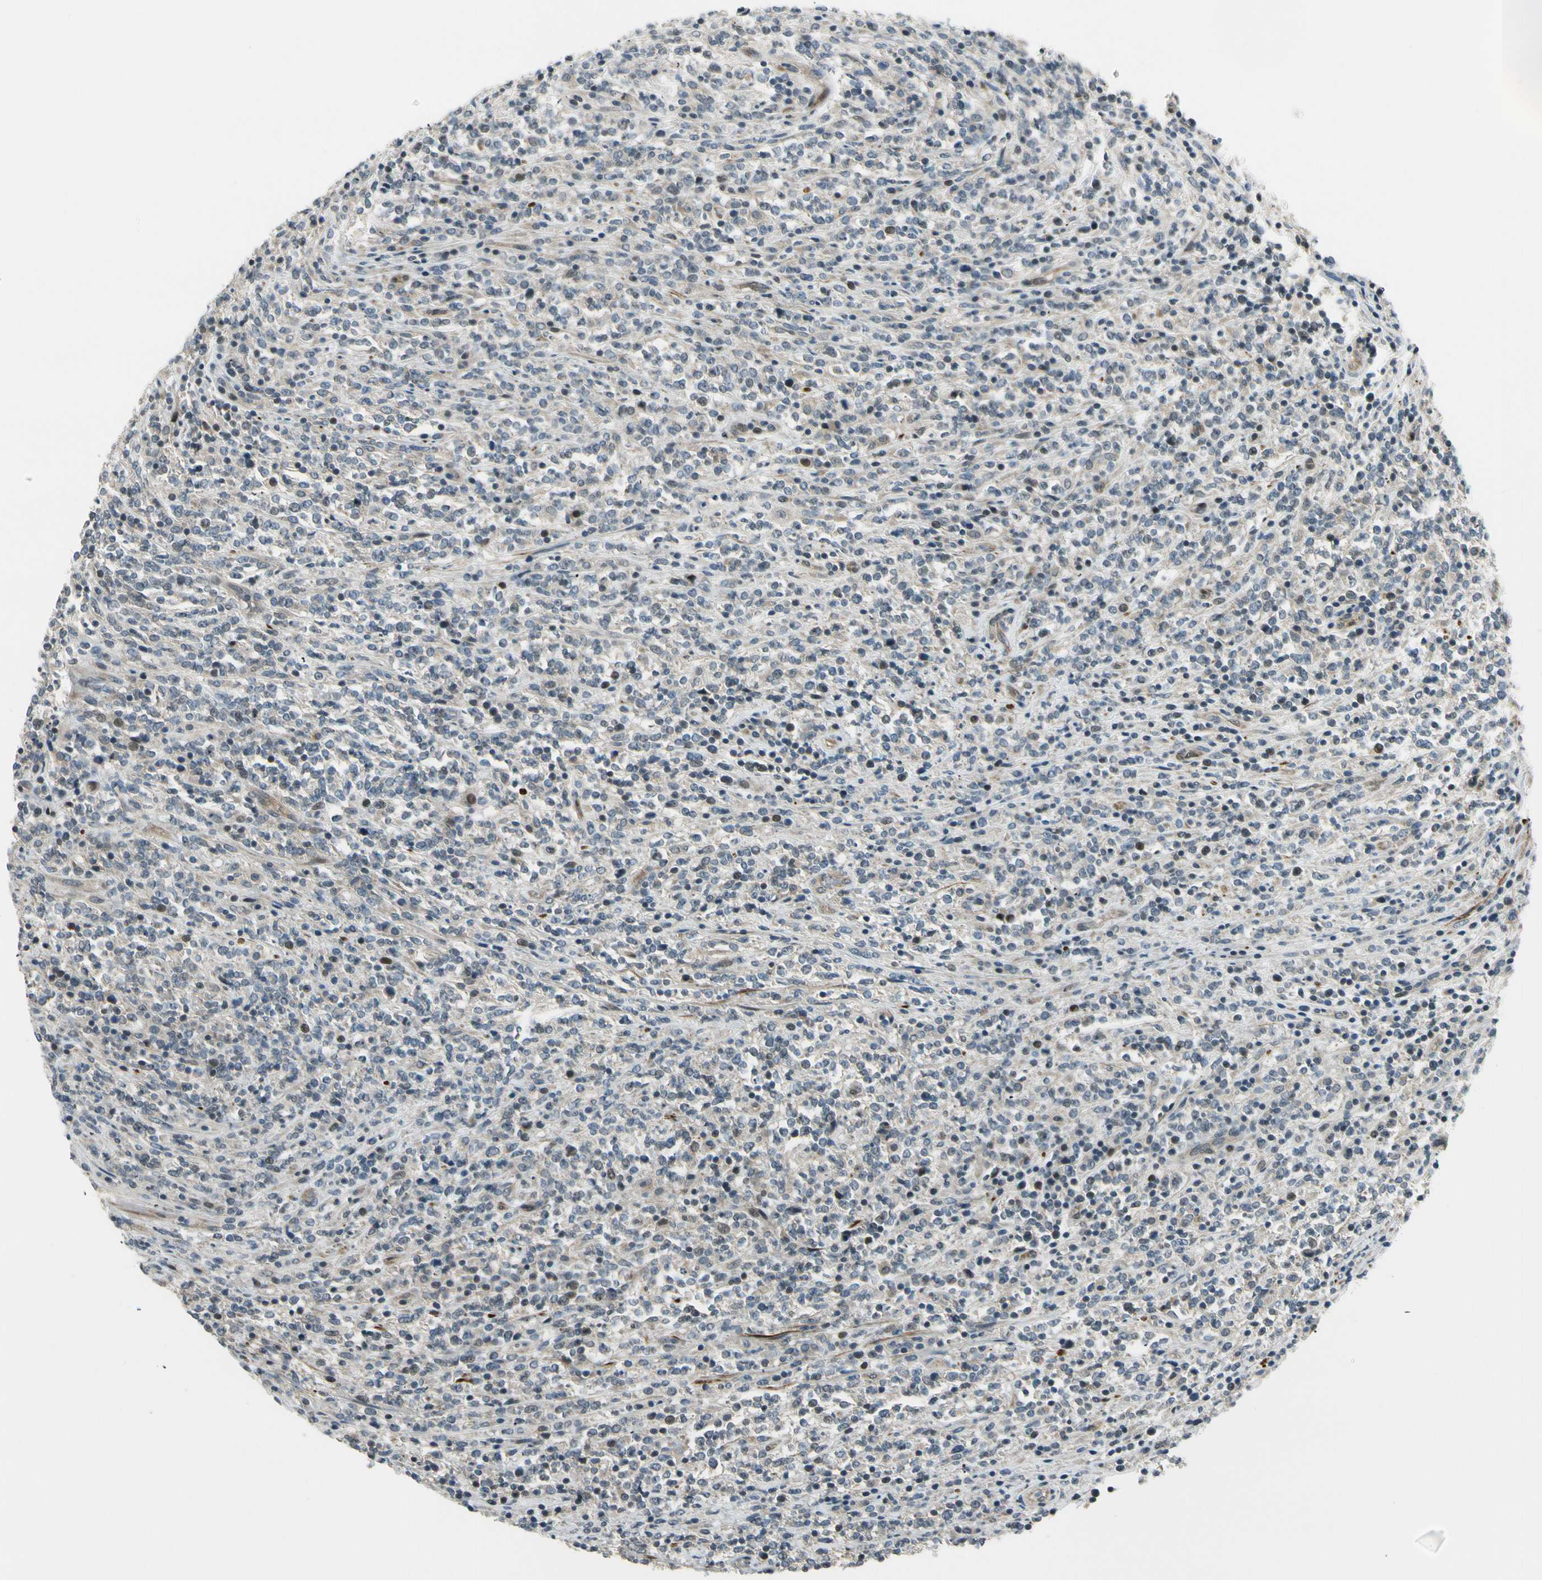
{"staining": {"intensity": "weak", "quantity": "<25%", "location": "cytoplasmic/membranous"}, "tissue": "lymphoma", "cell_type": "Tumor cells", "image_type": "cancer", "snomed": [{"axis": "morphology", "description": "Malignant lymphoma, non-Hodgkin's type, High grade"}, {"axis": "topography", "description": "Soft tissue"}], "caption": "This is an immunohistochemistry photomicrograph of high-grade malignant lymphoma, non-Hodgkin's type. There is no expression in tumor cells.", "gene": "SVBP", "patient": {"sex": "male", "age": 18}}